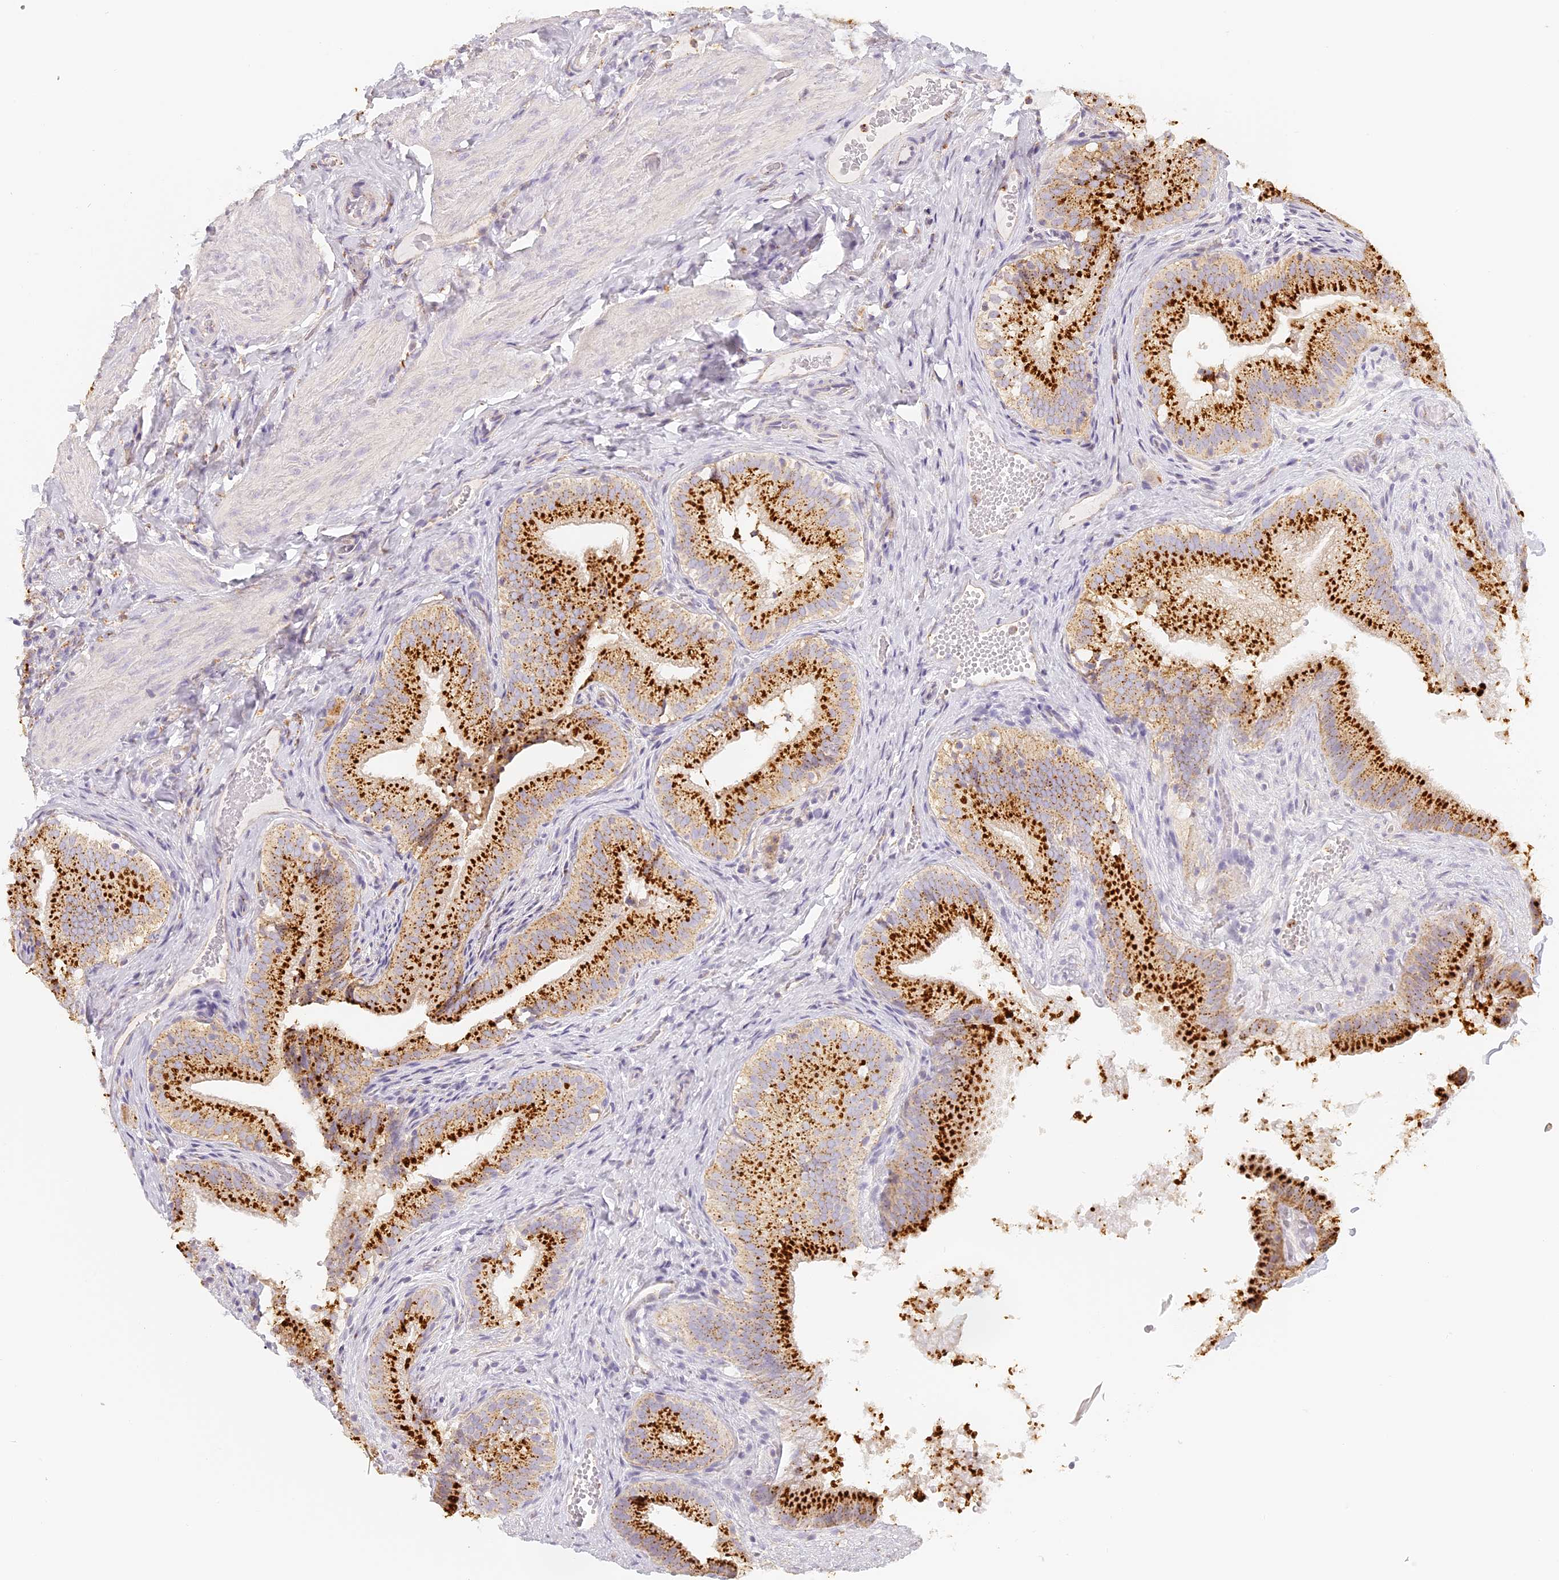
{"staining": {"intensity": "strong", "quantity": ">75%", "location": "cytoplasmic/membranous"}, "tissue": "gallbladder", "cell_type": "Glandular cells", "image_type": "normal", "snomed": [{"axis": "morphology", "description": "Normal tissue, NOS"}, {"axis": "topography", "description": "Gallbladder"}], "caption": "High-magnification brightfield microscopy of benign gallbladder stained with DAB (3,3'-diaminobenzidine) (brown) and counterstained with hematoxylin (blue). glandular cells exhibit strong cytoplasmic/membranous staining is appreciated in about>75% of cells. (DAB (3,3'-diaminobenzidine) IHC, brown staining for protein, blue staining for nuclei).", "gene": "LAMP2", "patient": {"sex": "female", "age": 30}}